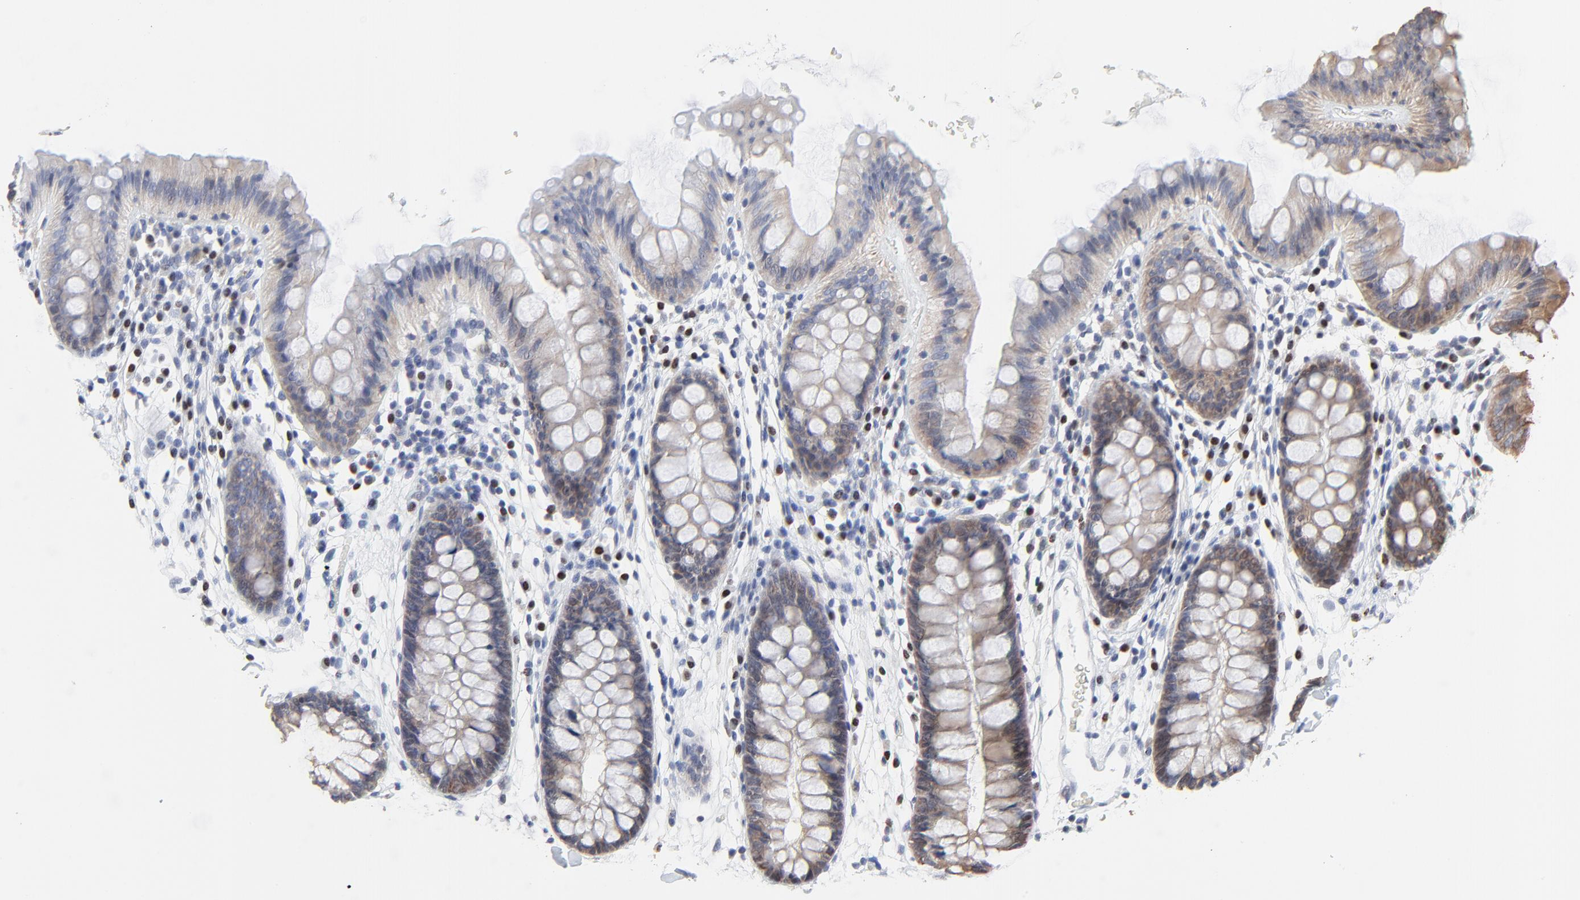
{"staining": {"intensity": "negative", "quantity": "none", "location": "none"}, "tissue": "colon", "cell_type": "Endothelial cells", "image_type": "normal", "snomed": [{"axis": "morphology", "description": "Normal tissue, NOS"}, {"axis": "topography", "description": "Smooth muscle"}, {"axis": "topography", "description": "Colon"}], "caption": "IHC image of benign colon: colon stained with DAB exhibits no significant protein staining in endothelial cells. (DAB (3,3'-diaminobenzidine) immunohistochemistry, high magnification).", "gene": "LNX1", "patient": {"sex": "male", "age": 67}}